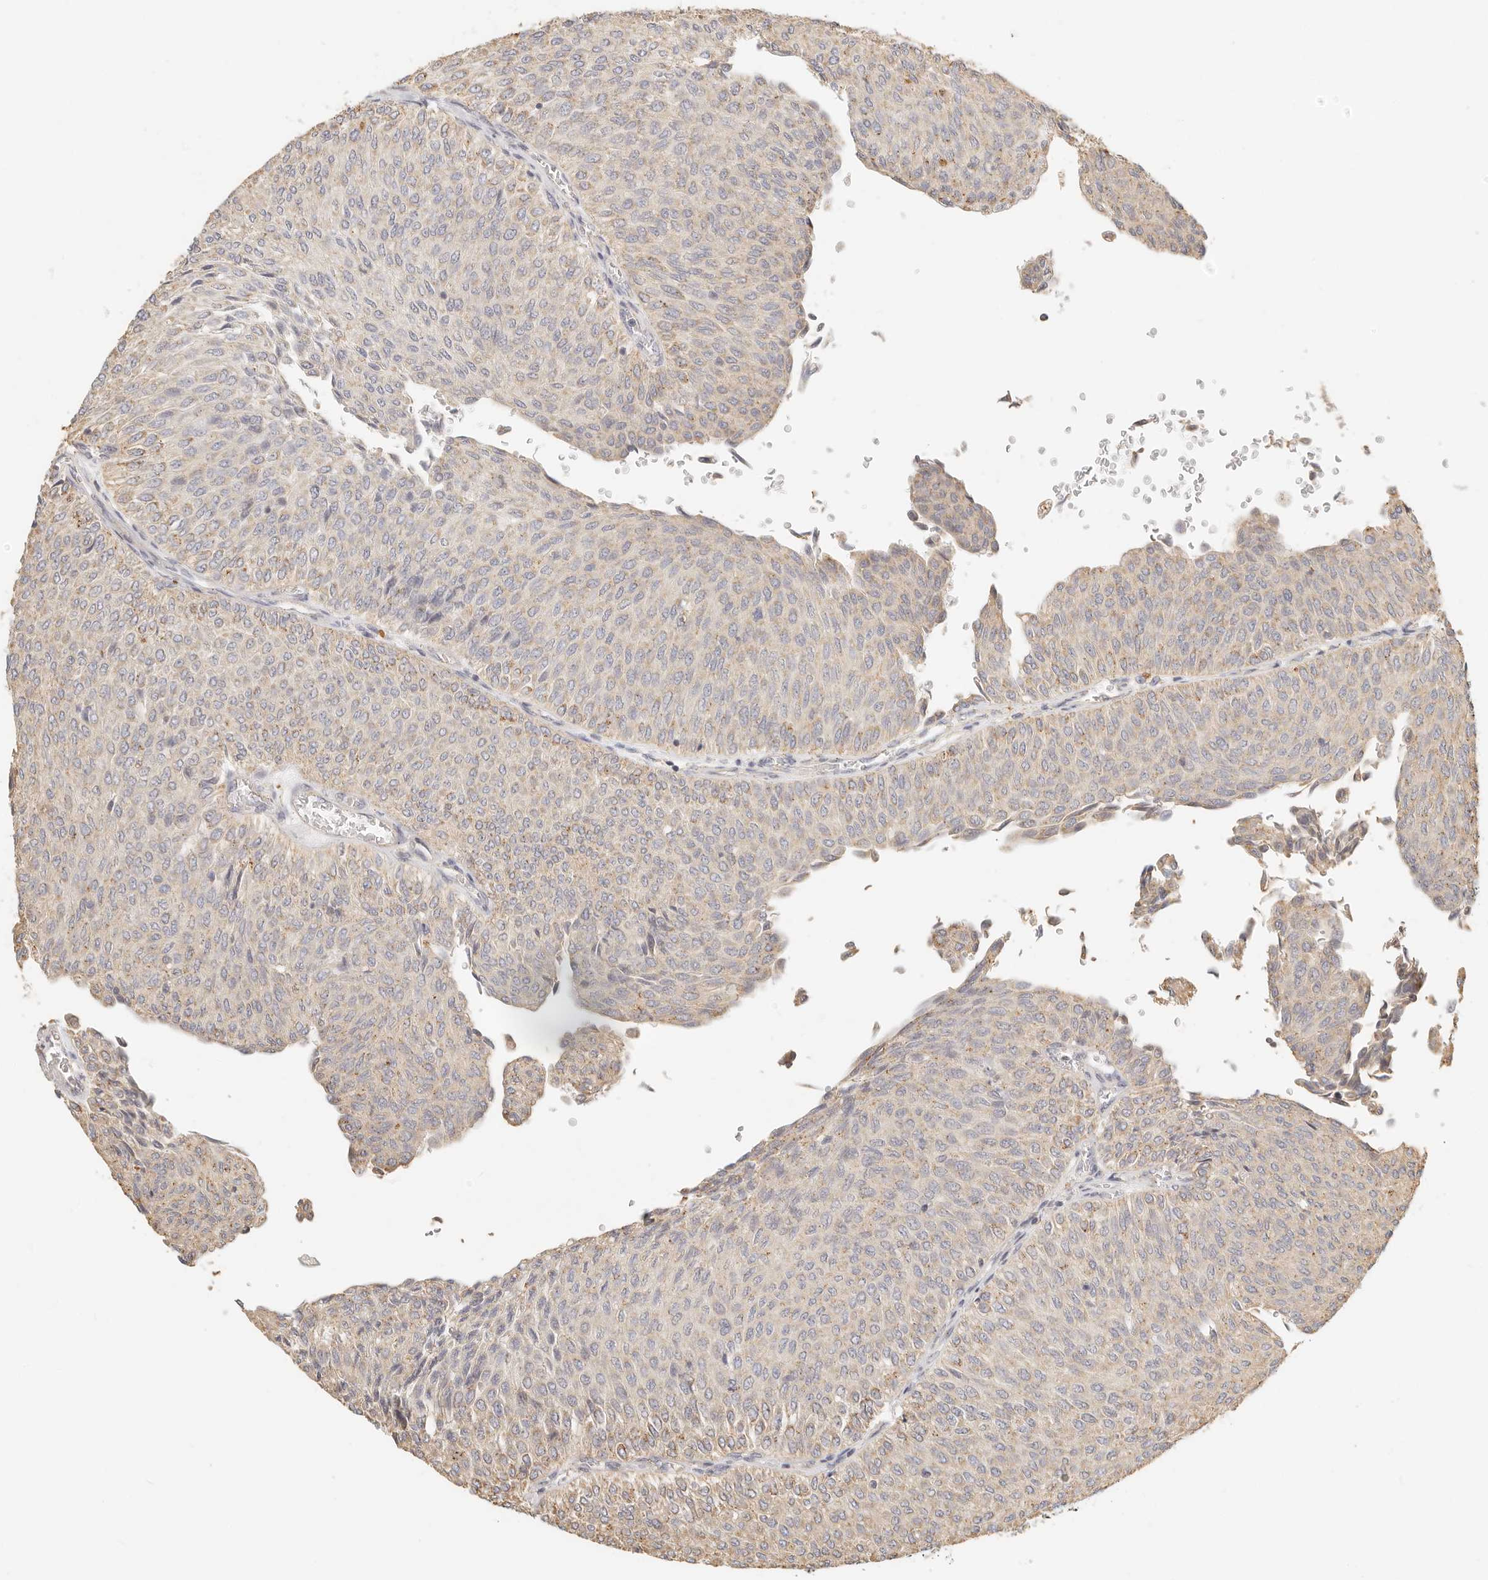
{"staining": {"intensity": "weak", "quantity": ">75%", "location": "cytoplasmic/membranous"}, "tissue": "urothelial cancer", "cell_type": "Tumor cells", "image_type": "cancer", "snomed": [{"axis": "morphology", "description": "Urothelial carcinoma, Low grade"}, {"axis": "topography", "description": "Urinary bladder"}], "caption": "Low-grade urothelial carcinoma tissue shows weak cytoplasmic/membranous staining in approximately >75% of tumor cells", "gene": "CNMD", "patient": {"sex": "male", "age": 78}}